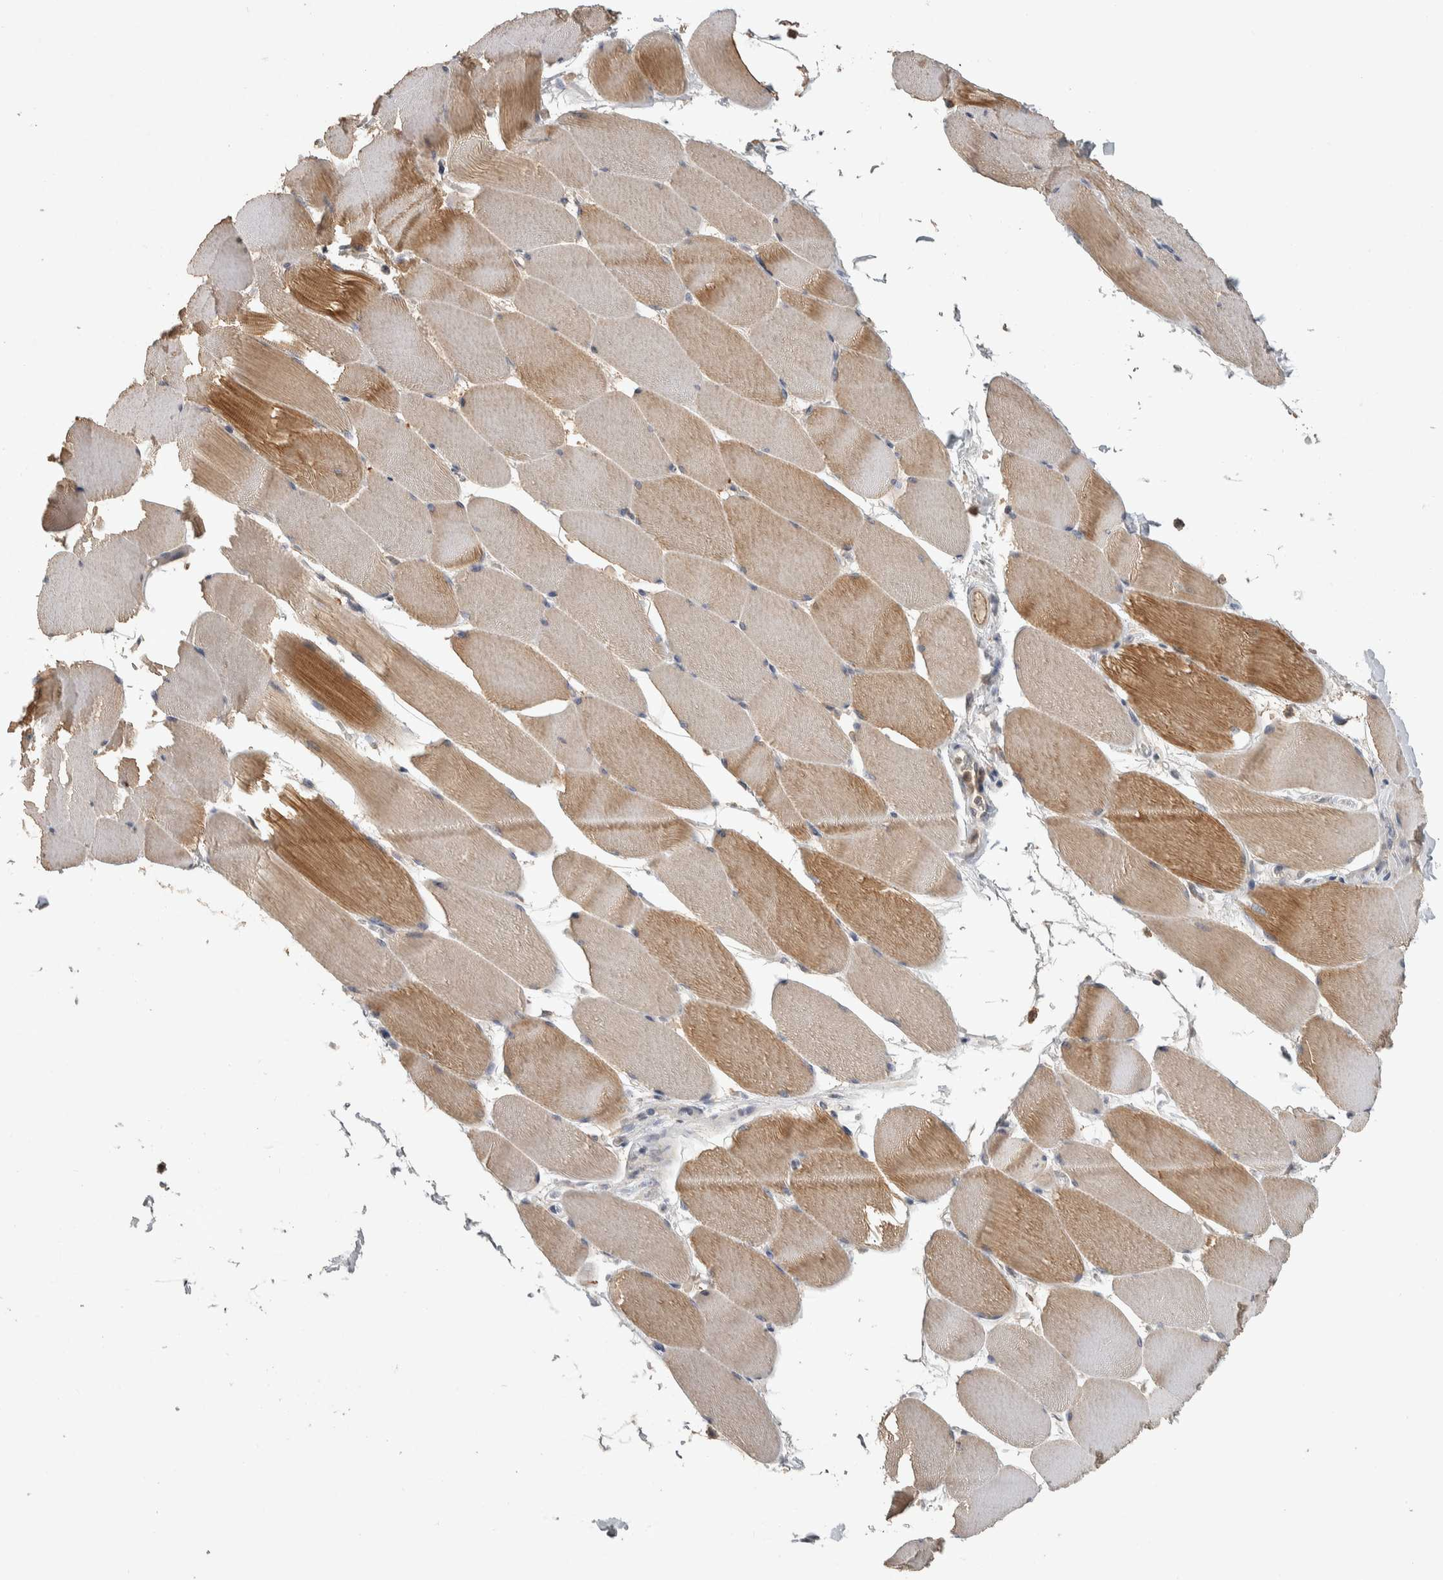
{"staining": {"intensity": "moderate", "quantity": "25%-75%", "location": "cytoplasmic/membranous"}, "tissue": "skeletal muscle", "cell_type": "Myocytes", "image_type": "normal", "snomed": [{"axis": "morphology", "description": "Normal tissue, NOS"}, {"axis": "topography", "description": "Skeletal muscle"}], "caption": "This is a histology image of immunohistochemistry staining of unremarkable skeletal muscle, which shows moderate positivity in the cytoplasmic/membranous of myocytes.", "gene": "EIF3H", "patient": {"sex": "male", "age": 62}}